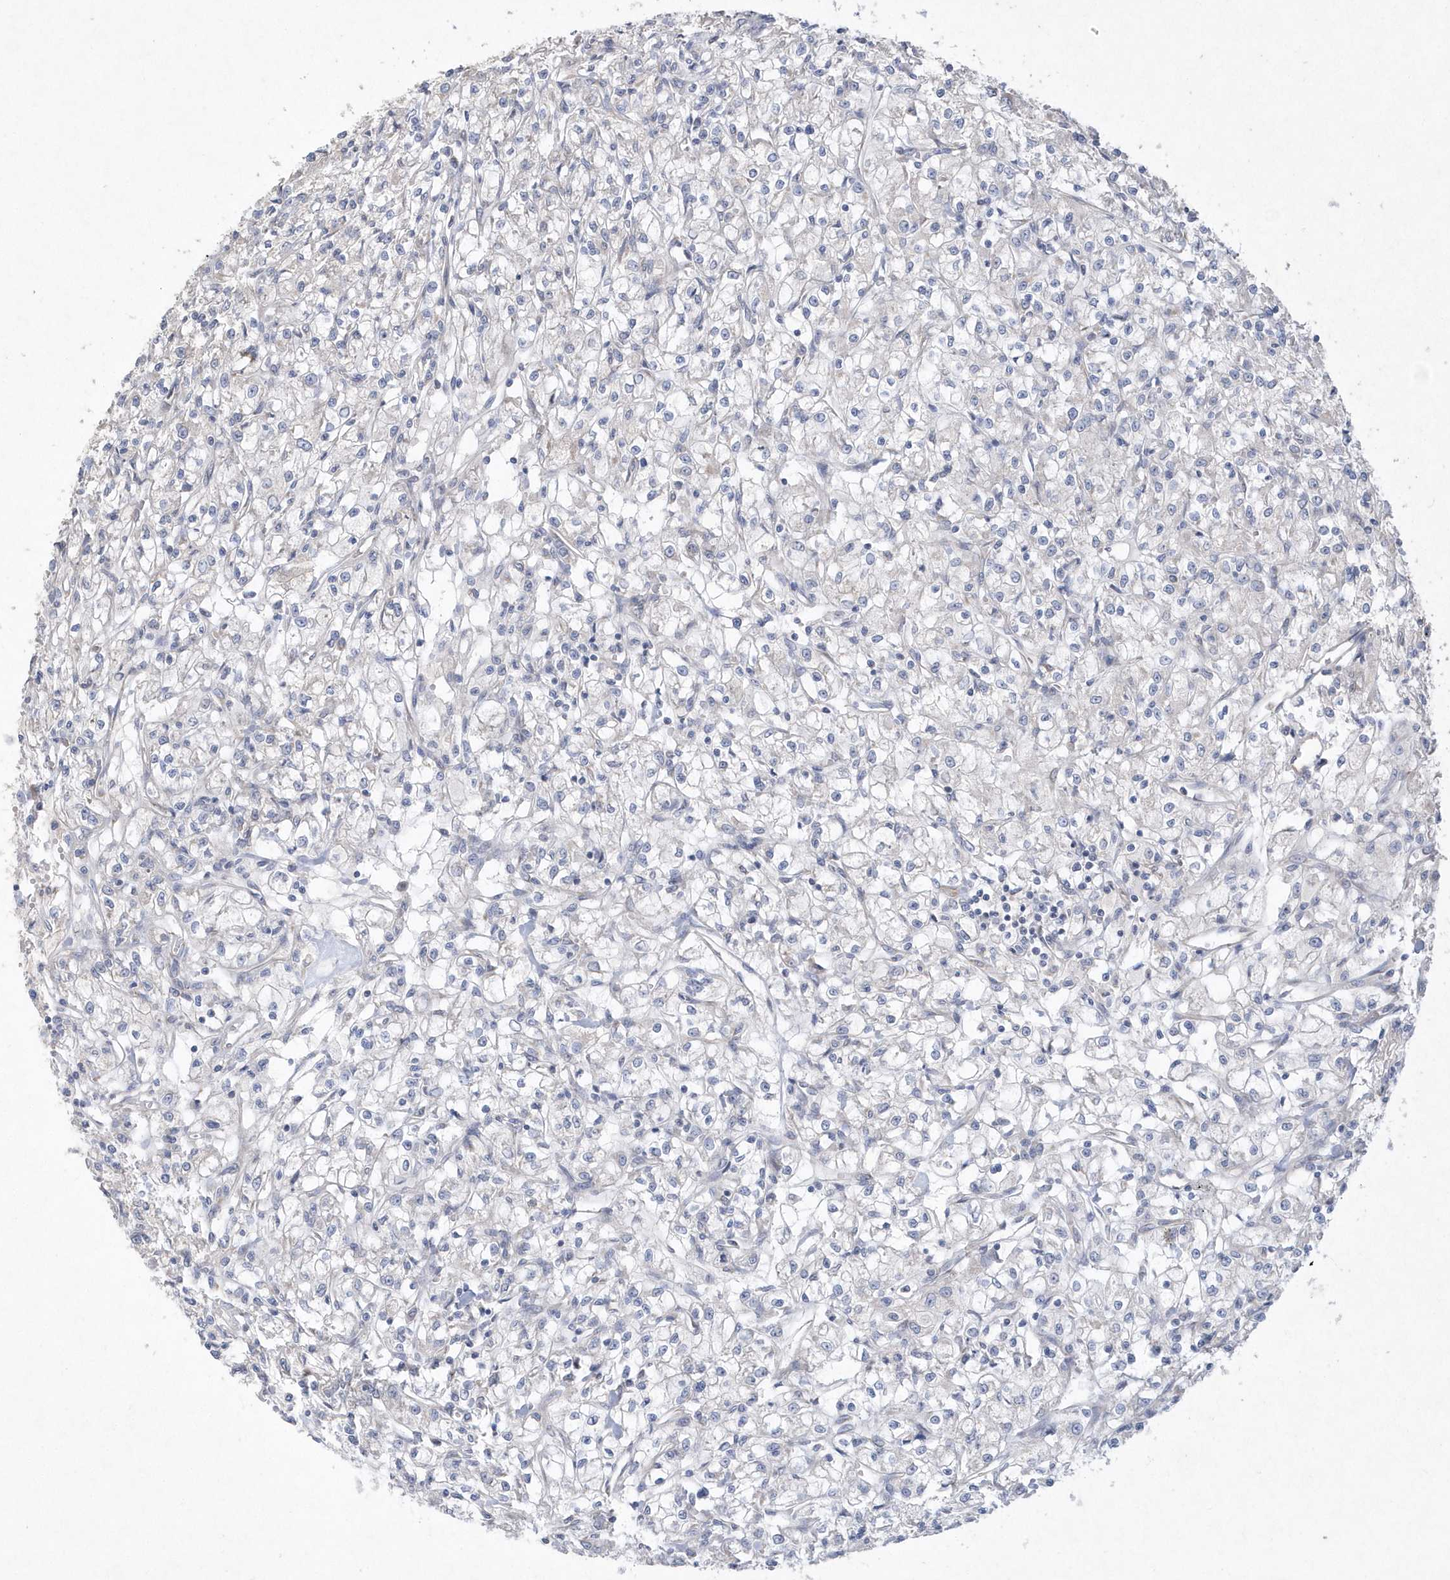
{"staining": {"intensity": "negative", "quantity": "none", "location": "none"}, "tissue": "renal cancer", "cell_type": "Tumor cells", "image_type": "cancer", "snomed": [{"axis": "morphology", "description": "Adenocarcinoma, NOS"}, {"axis": "topography", "description": "Kidney"}], "caption": "Human renal cancer stained for a protein using immunohistochemistry displays no staining in tumor cells.", "gene": "DGAT1", "patient": {"sex": "female", "age": 59}}